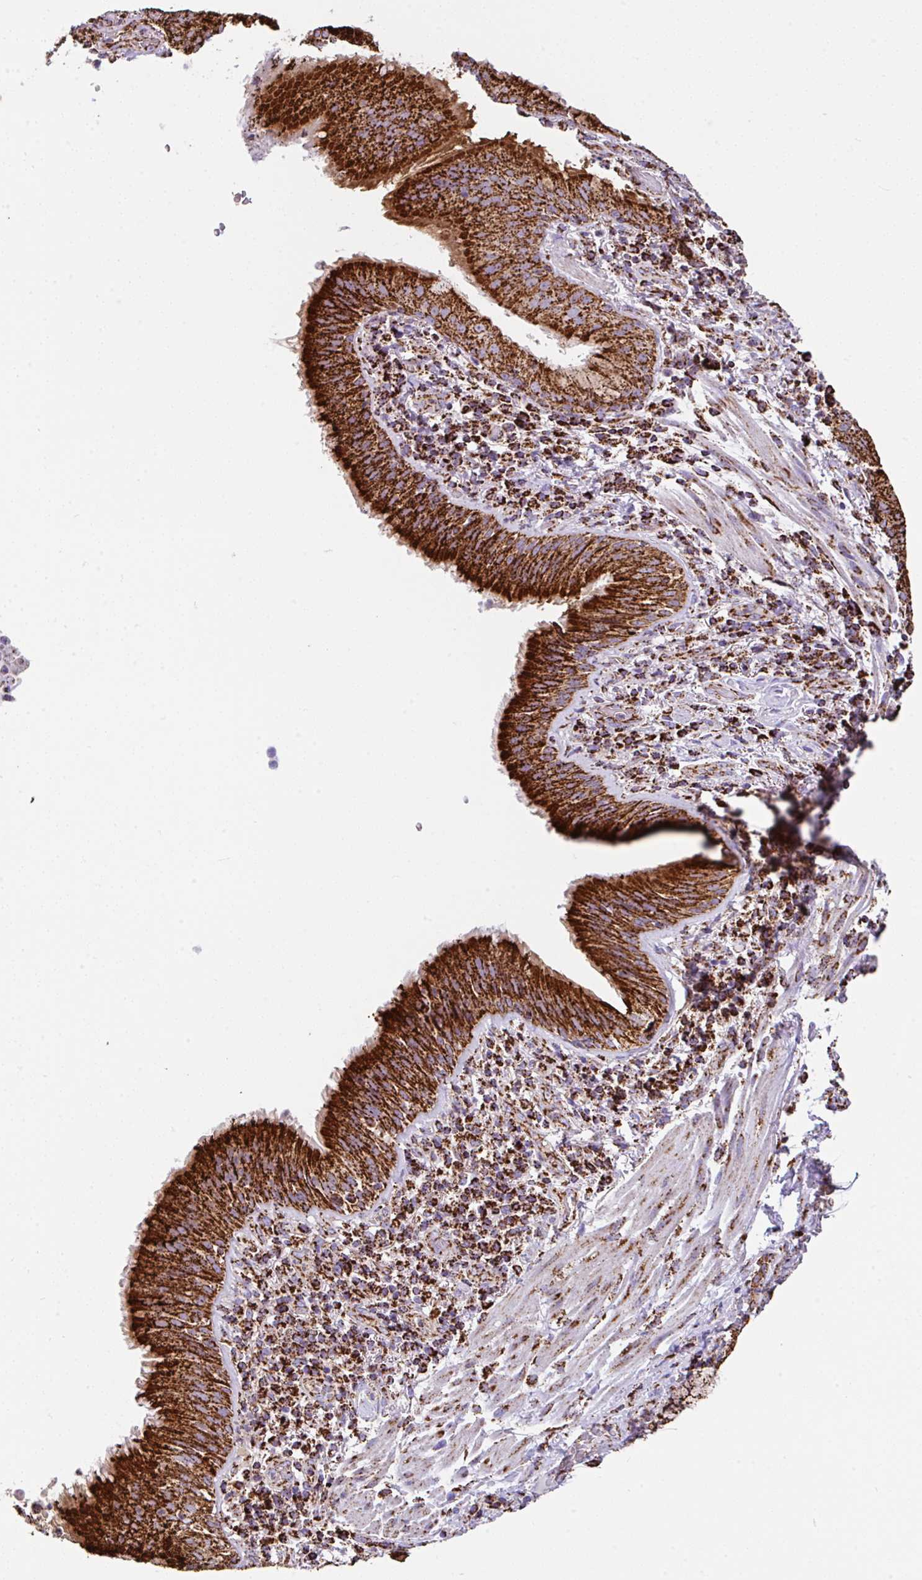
{"staining": {"intensity": "strong", "quantity": ">75%", "location": "cytoplasmic/membranous"}, "tissue": "bronchus", "cell_type": "Respiratory epithelial cells", "image_type": "normal", "snomed": [{"axis": "morphology", "description": "Normal tissue, NOS"}, {"axis": "topography", "description": "Cartilage tissue"}, {"axis": "topography", "description": "Bronchus"}], "caption": "The micrograph displays staining of benign bronchus, revealing strong cytoplasmic/membranous protein staining (brown color) within respiratory epithelial cells. (Brightfield microscopy of DAB IHC at high magnification).", "gene": "ANKRD33B", "patient": {"sex": "male", "age": 56}}